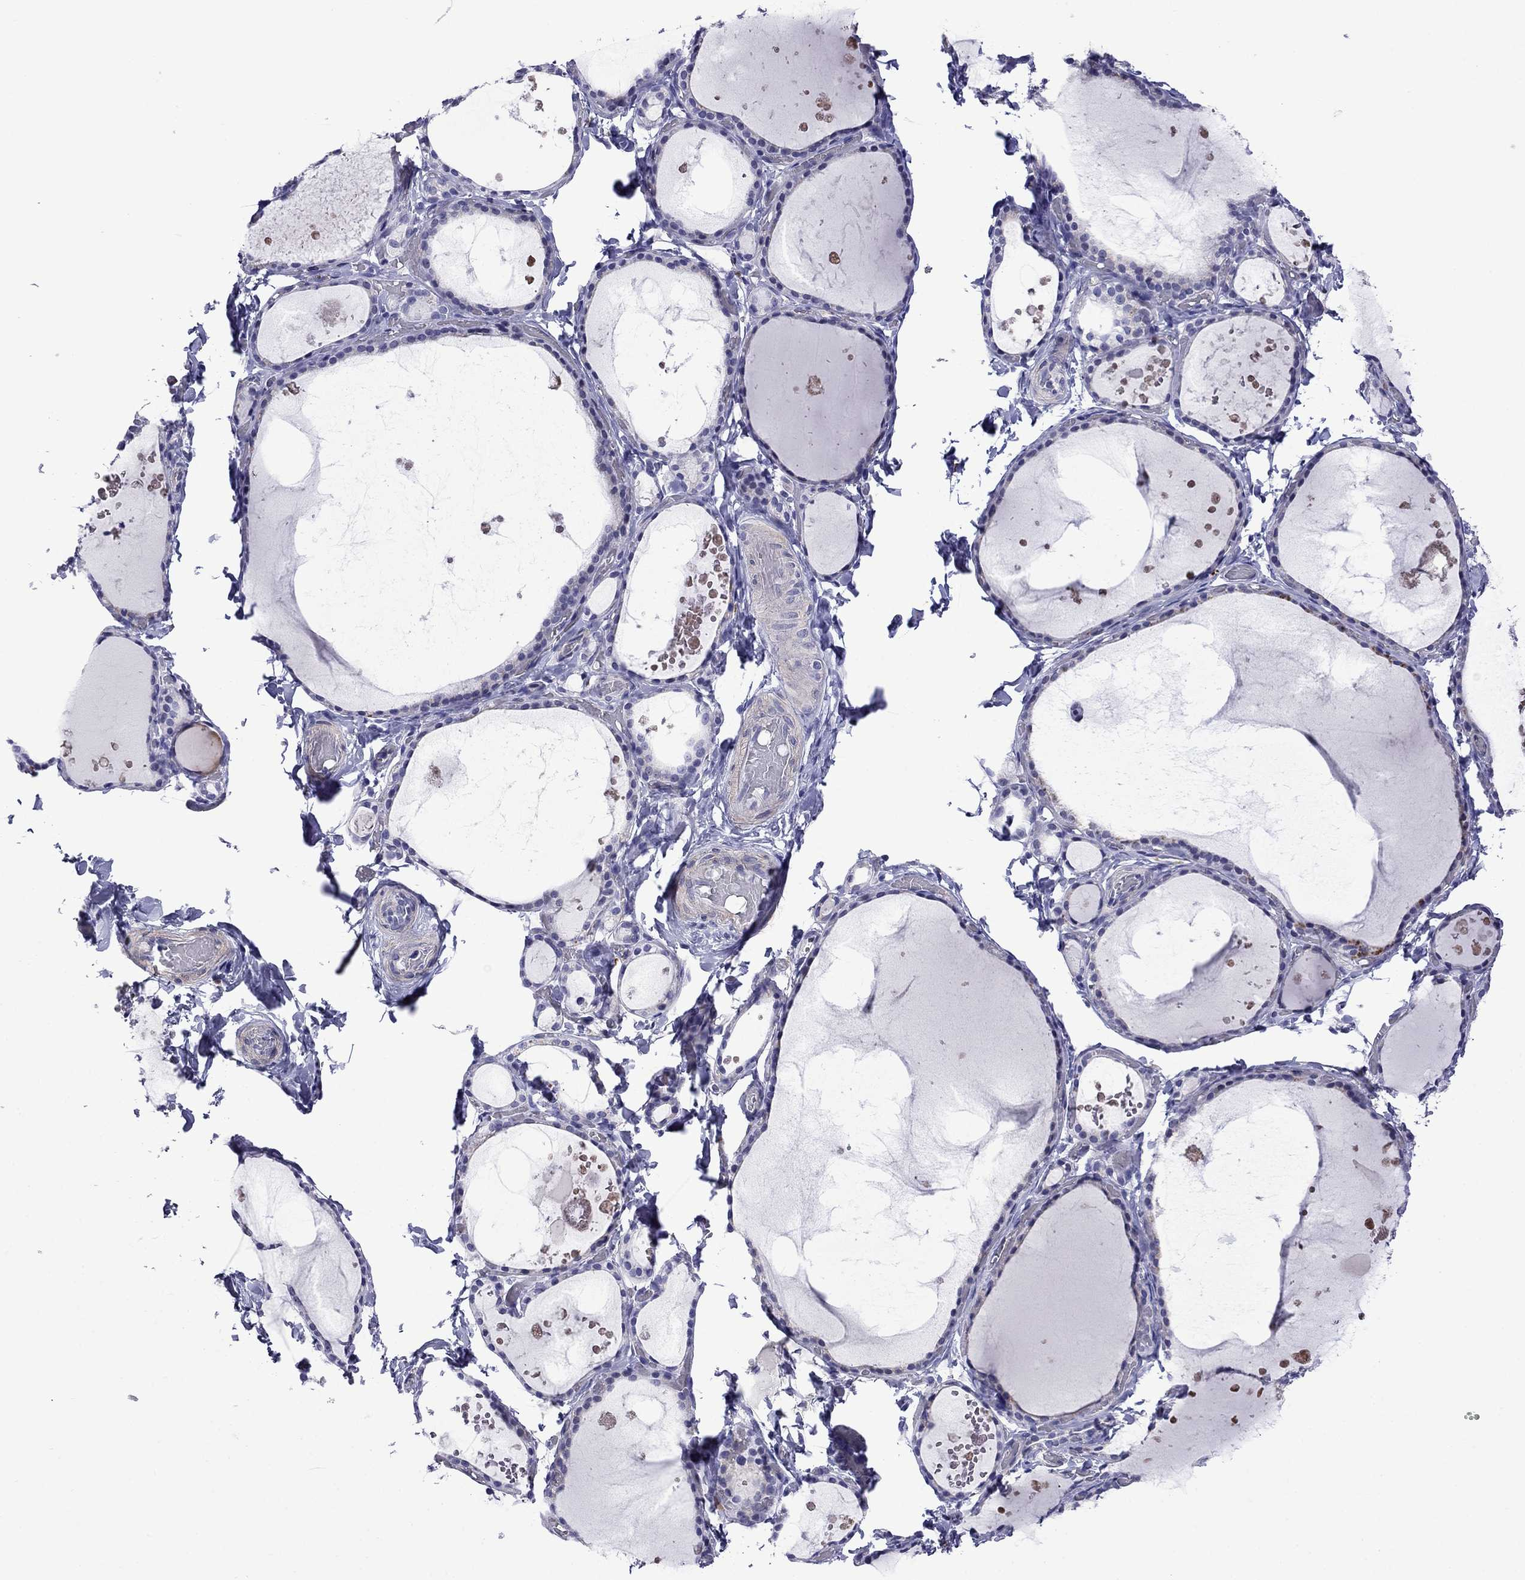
{"staining": {"intensity": "negative", "quantity": "none", "location": "none"}, "tissue": "thyroid gland", "cell_type": "Glandular cells", "image_type": "normal", "snomed": [{"axis": "morphology", "description": "Normal tissue, NOS"}, {"axis": "topography", "description": "Thyroid gland"}], "caption": "High magnification brightfield microscopy of unremarkable thyroid gland stained with DAB (brown) and counterstained with hematoxylin (blue): glandular cells show no significant positivity.", "gene": "STAR", "patient": {"sex": "female", "age": 56}}